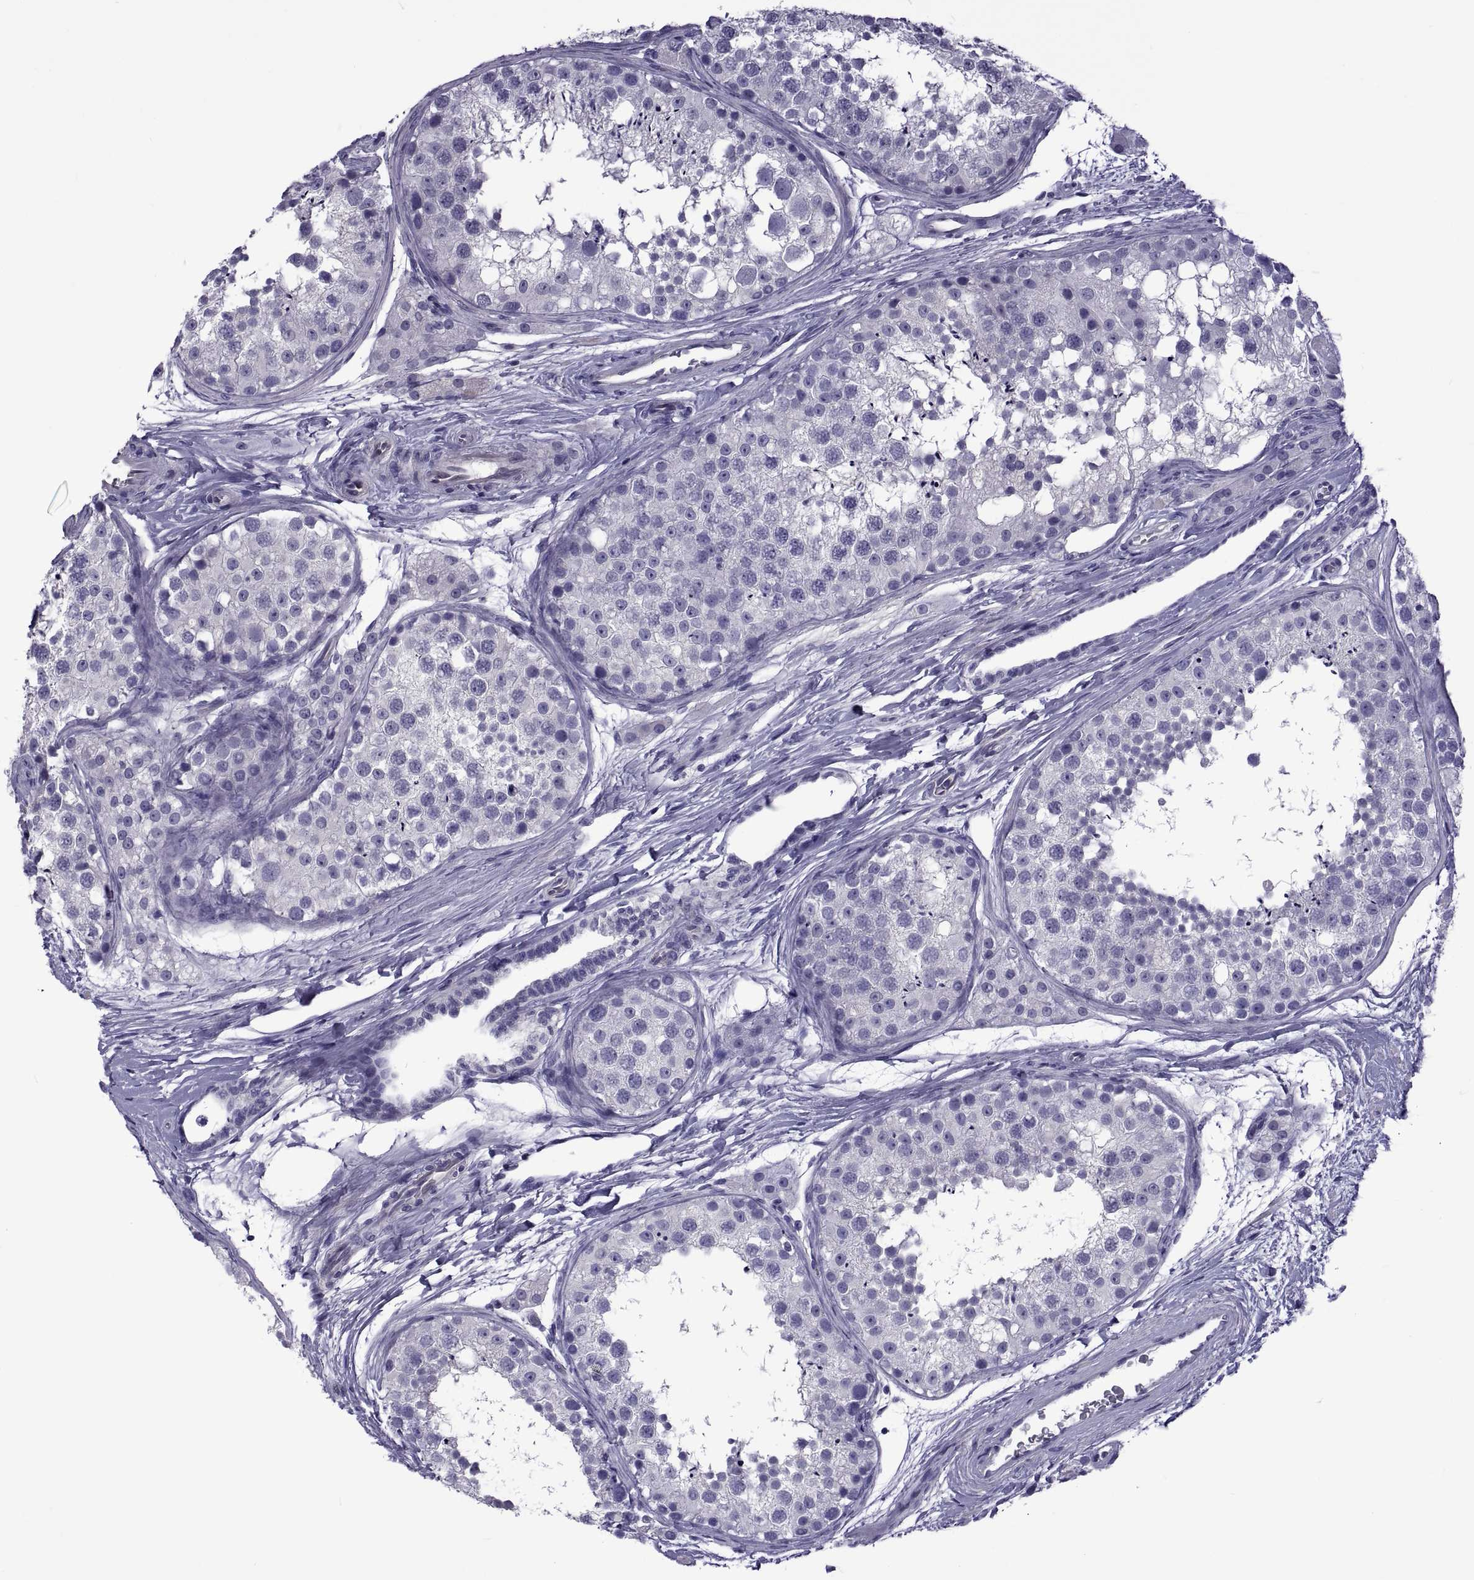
{"staining": {"intensity": "negative", "quantity": "none", "location": "none"}, "tissue": "testis", "cell_type": "Cells in seminiferous ducts", "image_type": "normal", "snomed": [{"axis": "morphology", "description": "Normal tissue, NOS"}, {"axis": "topography", "description": "Testis"}], "caption": "This micrograph is of normal testis stained with IHC to label a protein in brown with the nuclei are counter-stained blue. There is no positivity in cells in seminiferous ducts. Nuclei are stained in blue.", "gene": "LCN9", "patient": {"sex": "male", "age": 41}}